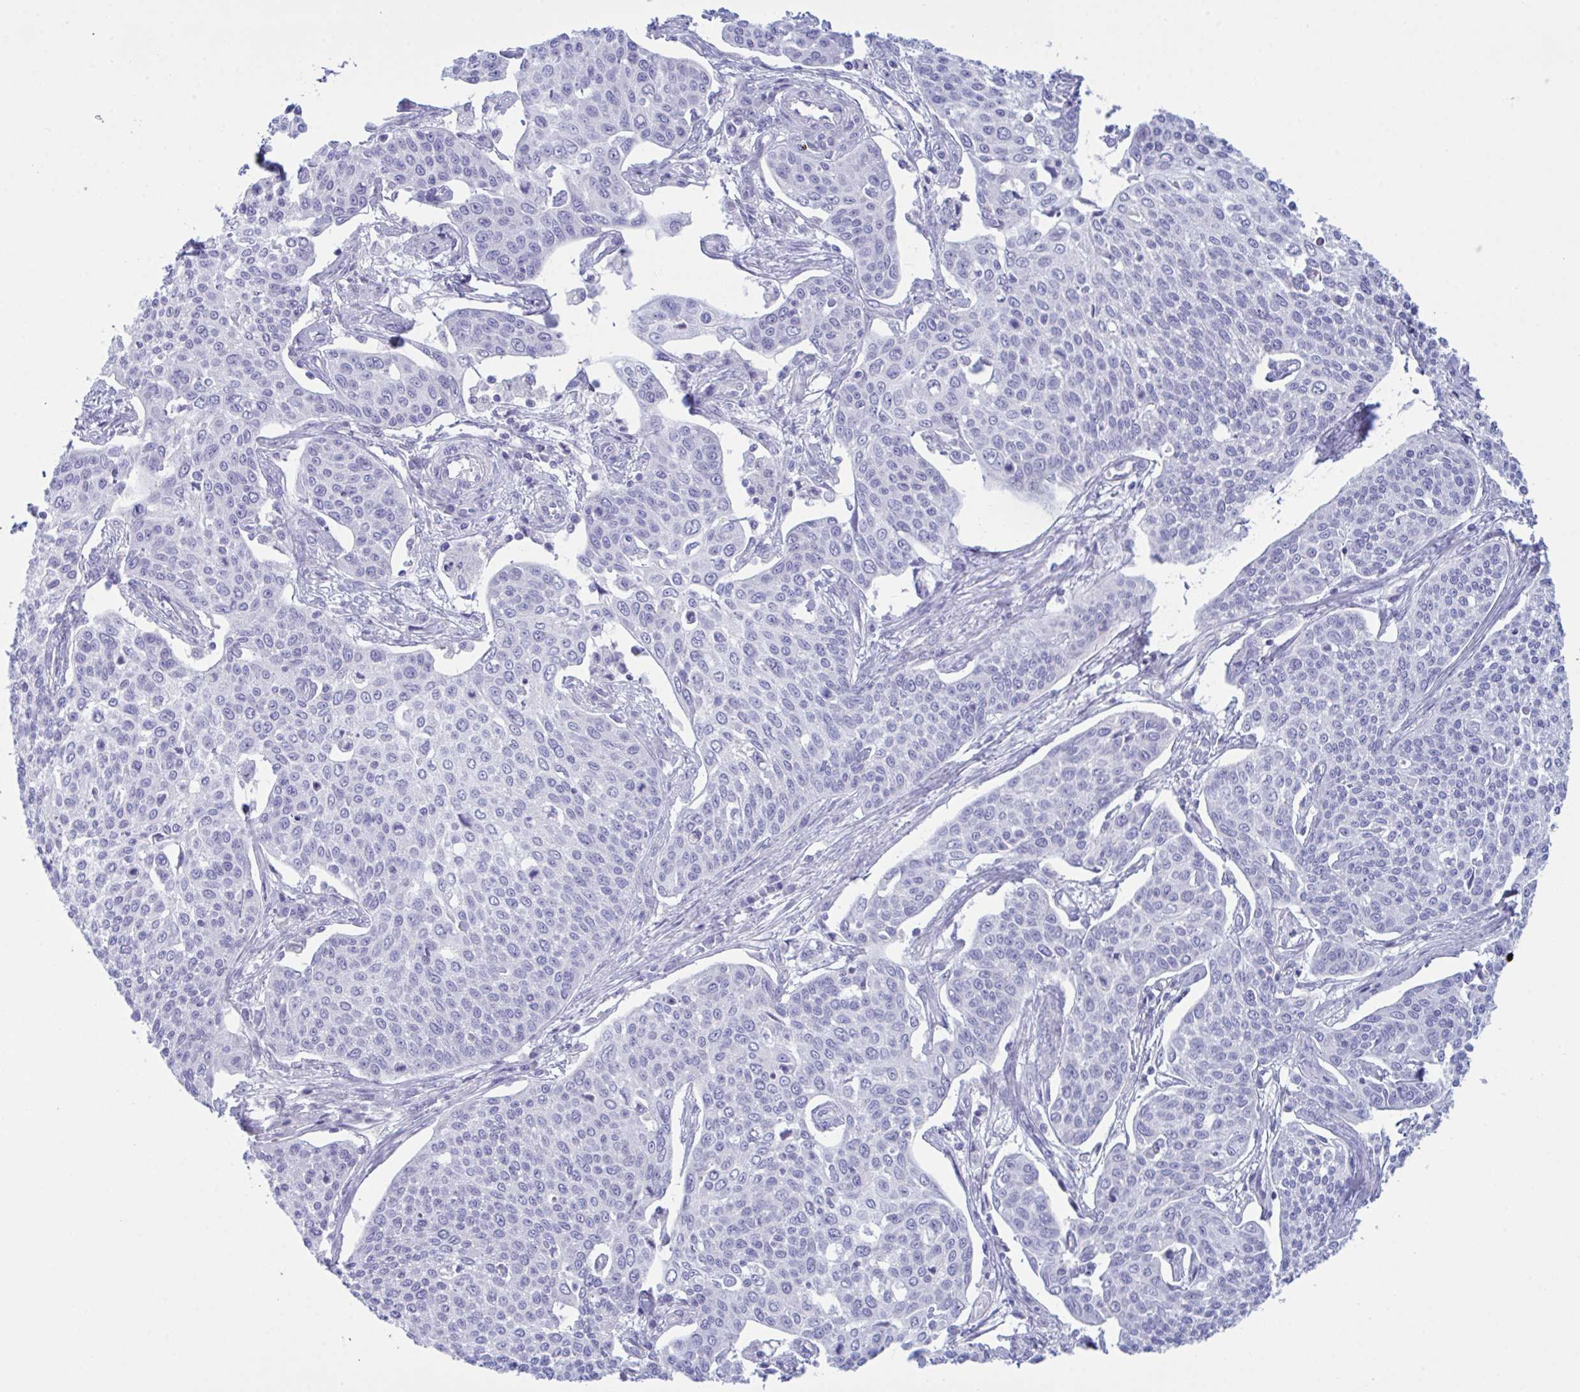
{"staining": {"intensity": "negative", "quantity": "none", "location": "none"}, "tissue": "cervical cancer", "cell_type": "Tumor cells", "image_type": "cancer", "snomed": [{"axis": "morphology", "description": "Squamous cell carcinoma, NOS"}, {"axis": "topography", "description": "Cervix"}], "caption": "DAB immunohistochemical staining of human squamous cell carcinoma (cervical) demonstrates no significant staining in tumor cells.", "gene": "BBS1", "patient": {"sex": "female", "age": 34}}